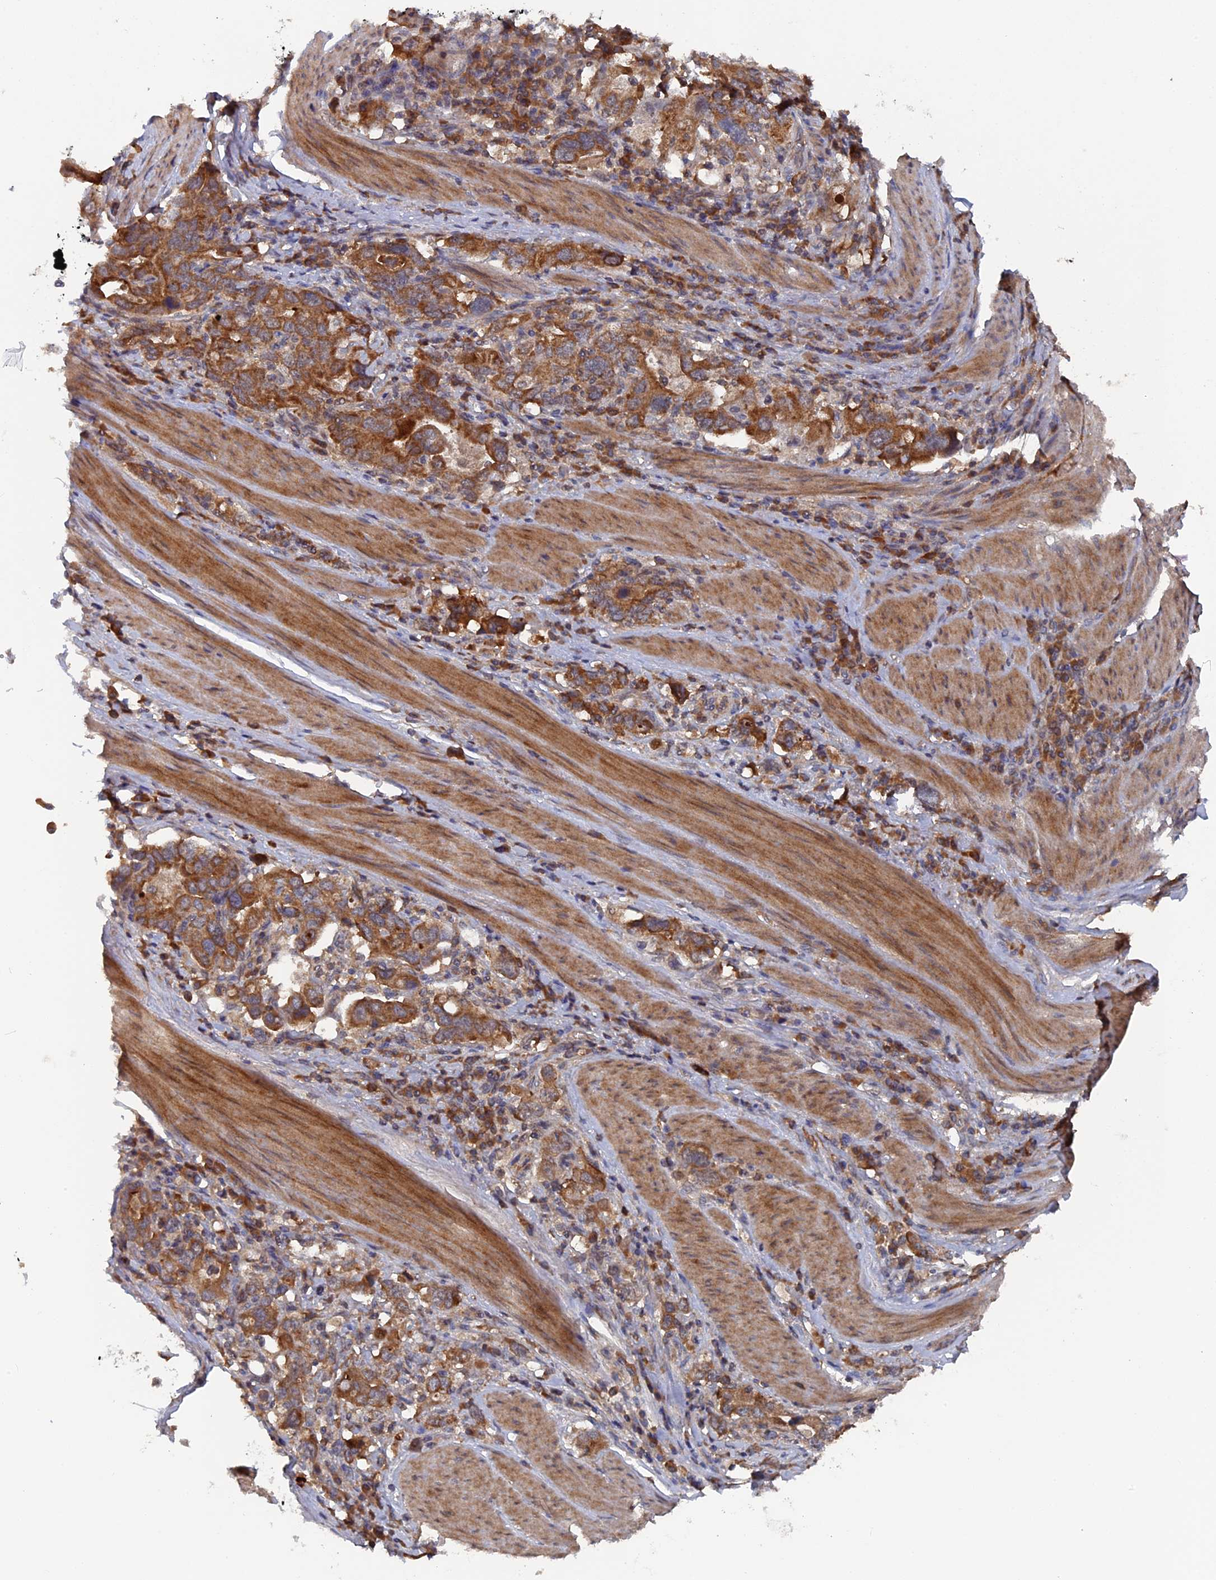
{"staining": {"intensity": "moderate", "quantity": ">75%", "location": "cytoplasmic/membranous"}, "tissue": "stomach cancer", "cell_type": "Tumor cells", "image_type": "cancer", "snomed": [{"axis": "morphology", "description": "Adenocarcinoma, NOS"}, {"axis": "topography", "description": "Stomach, upper"}, {"axis": "topography", "description": "Stomach"}], "caption": "Immunohistochemical staining of human stomach cancer reveals medium levels of moderate cytoplasmic/membranous expression in approximately >75% of tumor cells.", "gene": "RAB15", "patient": {"sex": "male", "age": 62}}